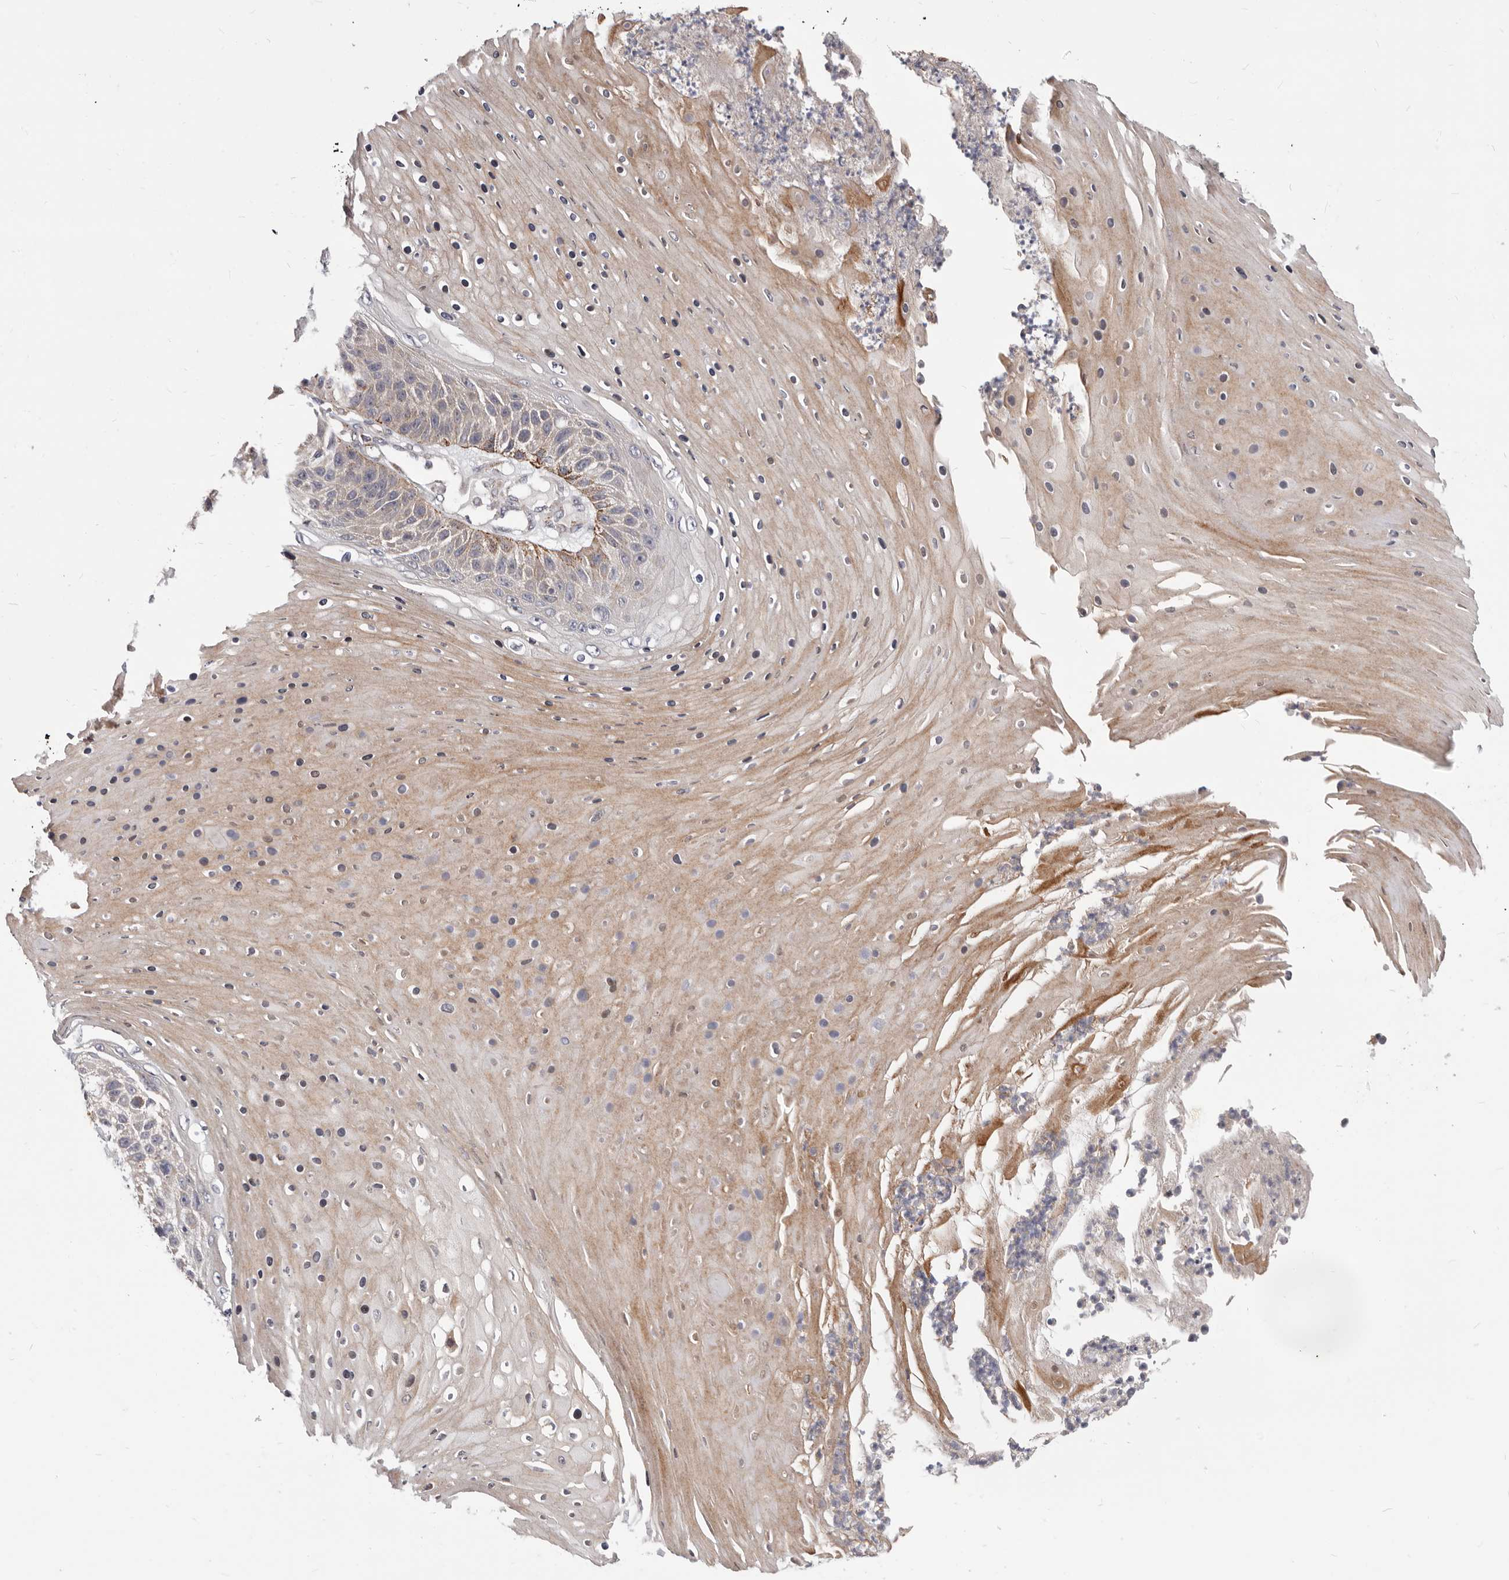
{"staining": {"intensity": "weak", "quantity": "25%-75%", "location": "cytoplasmic/membranous"}, "tissue": "skin cancer", "cell_type": "Tumor cells", "image_type": "cancer", "snomed": [{"axis": "morphology", "description": "Squamous cell carcinoma, NOS"}, {"axis": "topography", "description": "Skin"}], "caption": "This is an image of IHC staining of skin squamous cell carcinoma, which shows weak positivity in the cytoplasmic/membranous of tumor cells.", "gene": "TOR3A", "patient": {"sex": "female", "age": 88}}